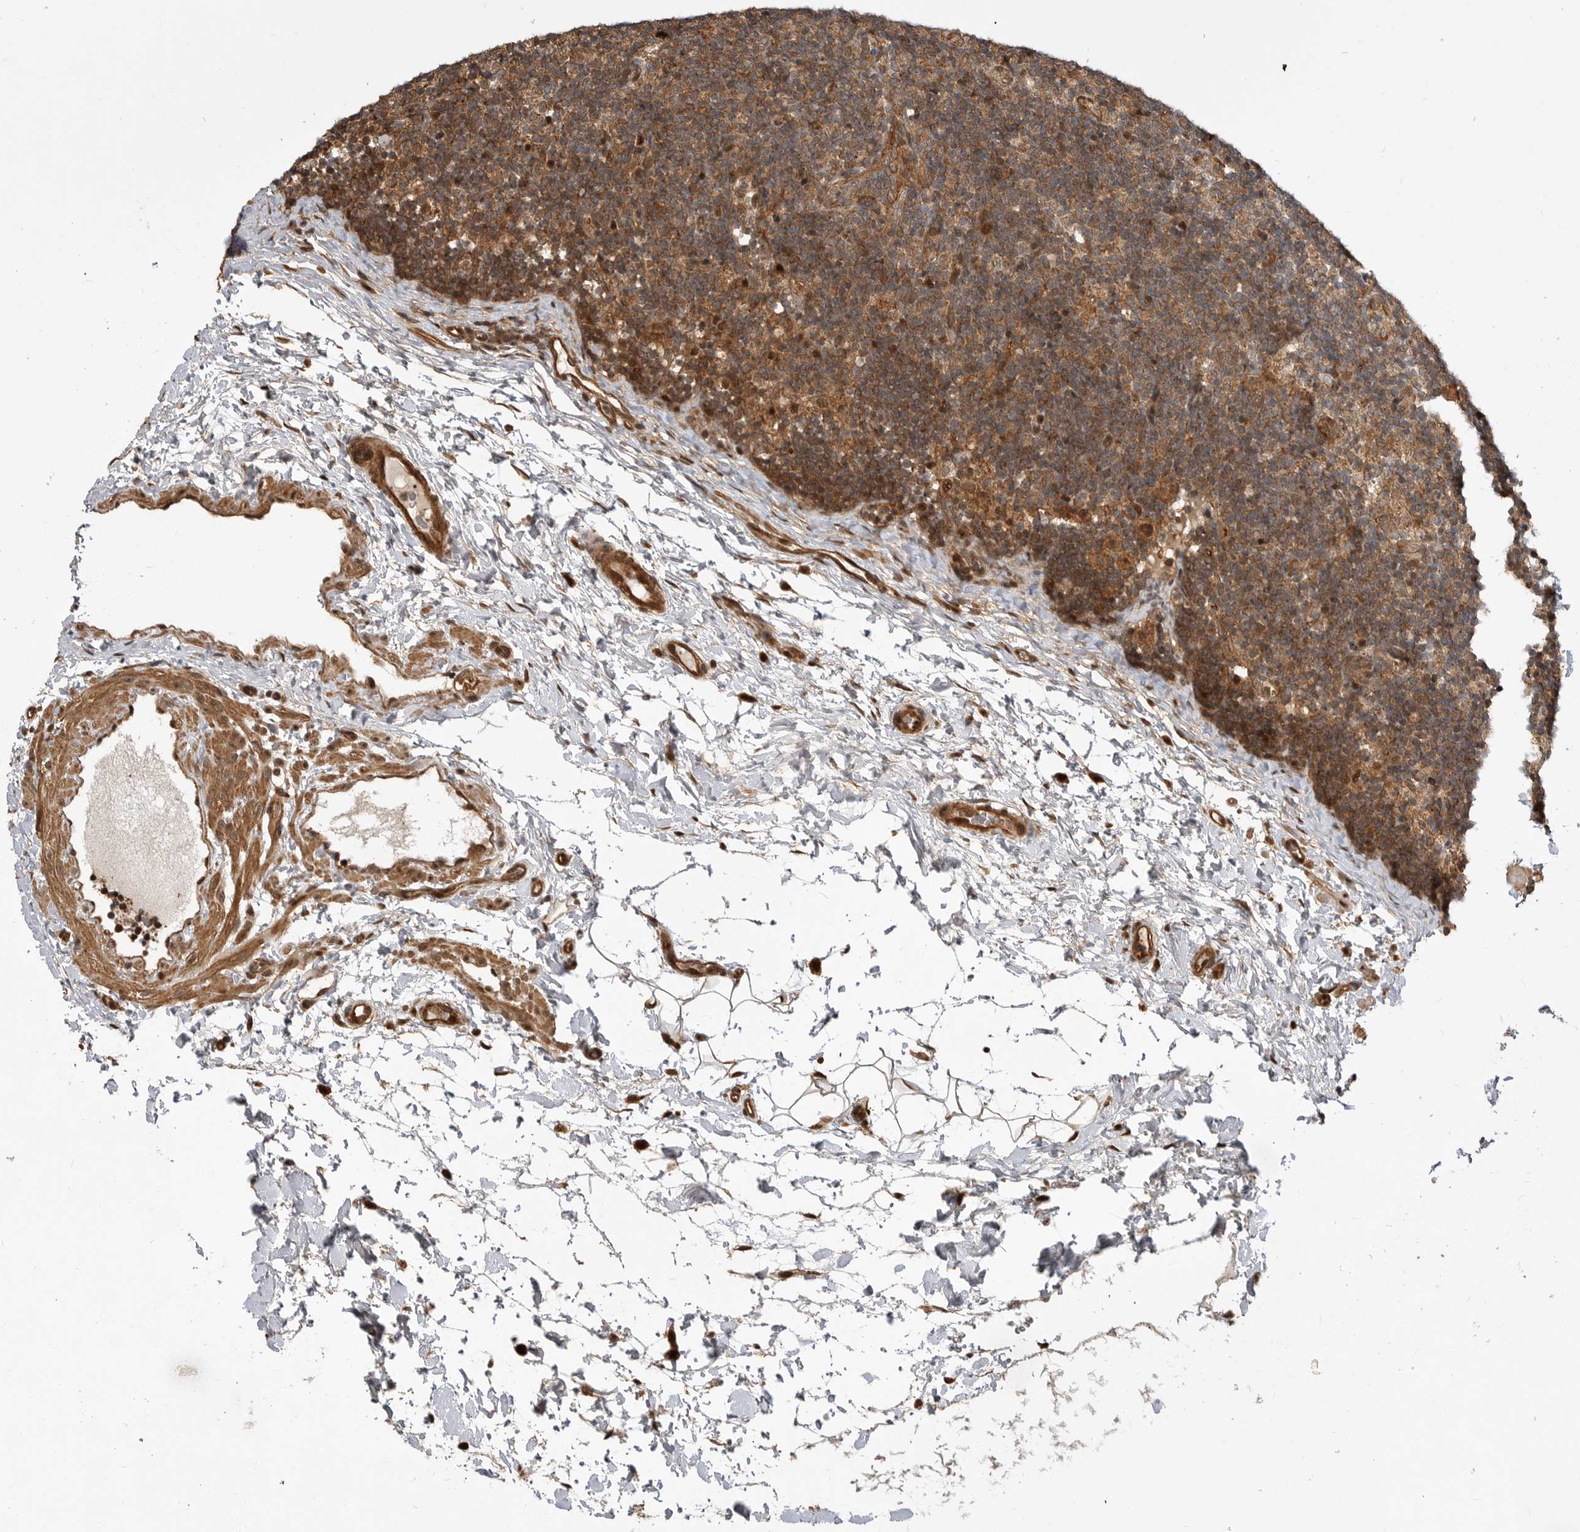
{"staining": {"intensity": "weak", "quantity": ">75%", "location": "nuclear"}, "tissue": "lymph node", "cell_type": "Germinal center cells", "image_type": "normal", "snomed": [{"axis": "morphology", "description": "Normal tissue, NOS"}, {"axis": "topography", "description": "Lymph node"}], "caption": "Benign lymph node demonstrates weak nuclear expression in approximately >75% of germinal center cells.", "gene": "ADPRS", "patient": {"sex": "female", "age": 22}}